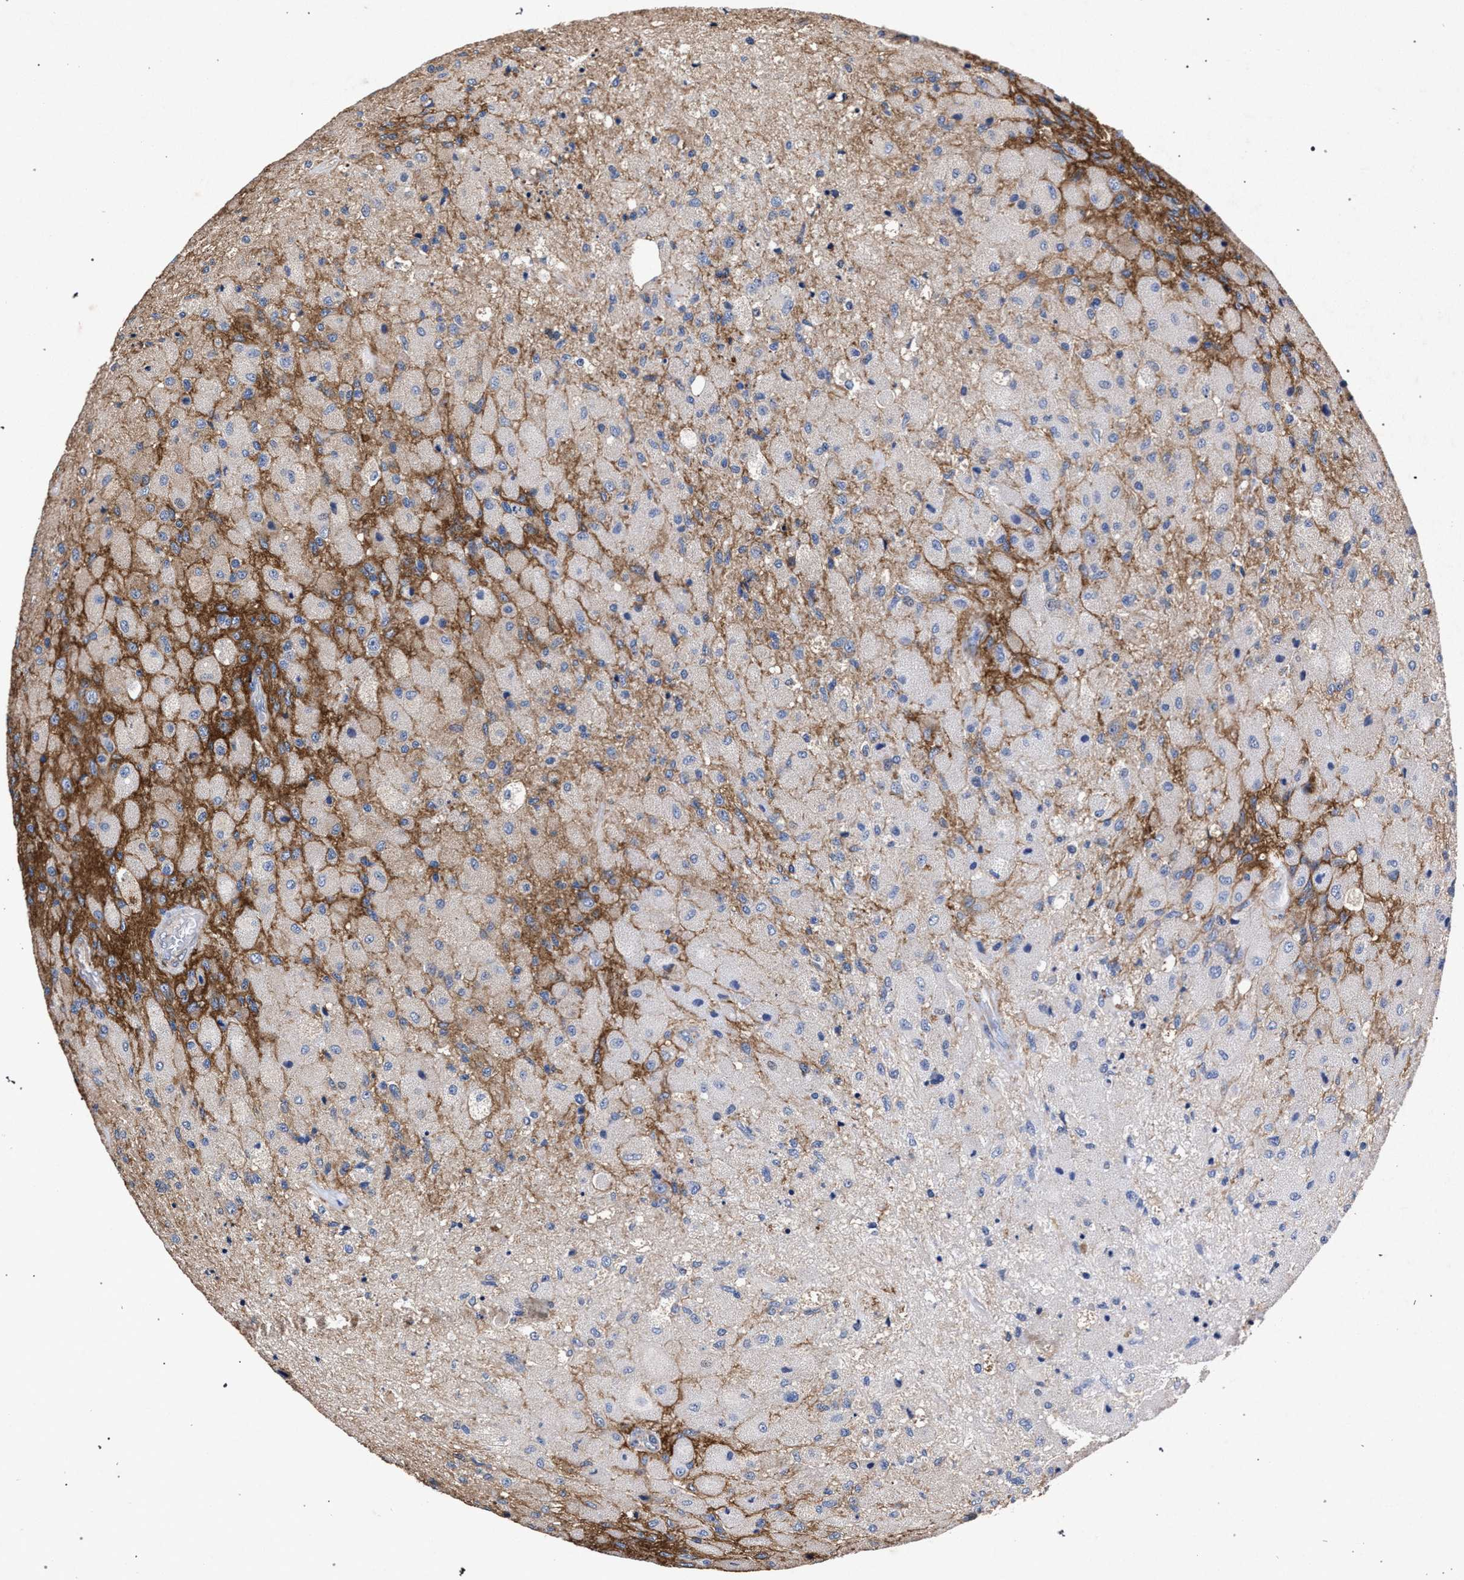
{"staining": {"intensity": "negative", "quantity": "none", "location": "none"}, "tissue": "glioma", "cell_type": "Tumor cells", "image_type": "cancer", "snomed": [{"axis": "morphology", "description": "Normal tissue, NOS"}, {"axis": "morphology", "description": "Glioma, malignant, High grade"}, {"axis": "topography", "description": "Cerebral cortex"}], "caption": "DAB (3,3'-diaminobenzidine) immunohistochemical staining of human malignant glioma (high-grade) reveals no significant positivity in tumor cells. The staining is performed using DAB (3,3'-diaminobenzidine) brown chromogen with nuclei counter-stained in using hematoxylin.", "gene": "ATP1A2", "patient": {"sex": "male", "age": 77}}